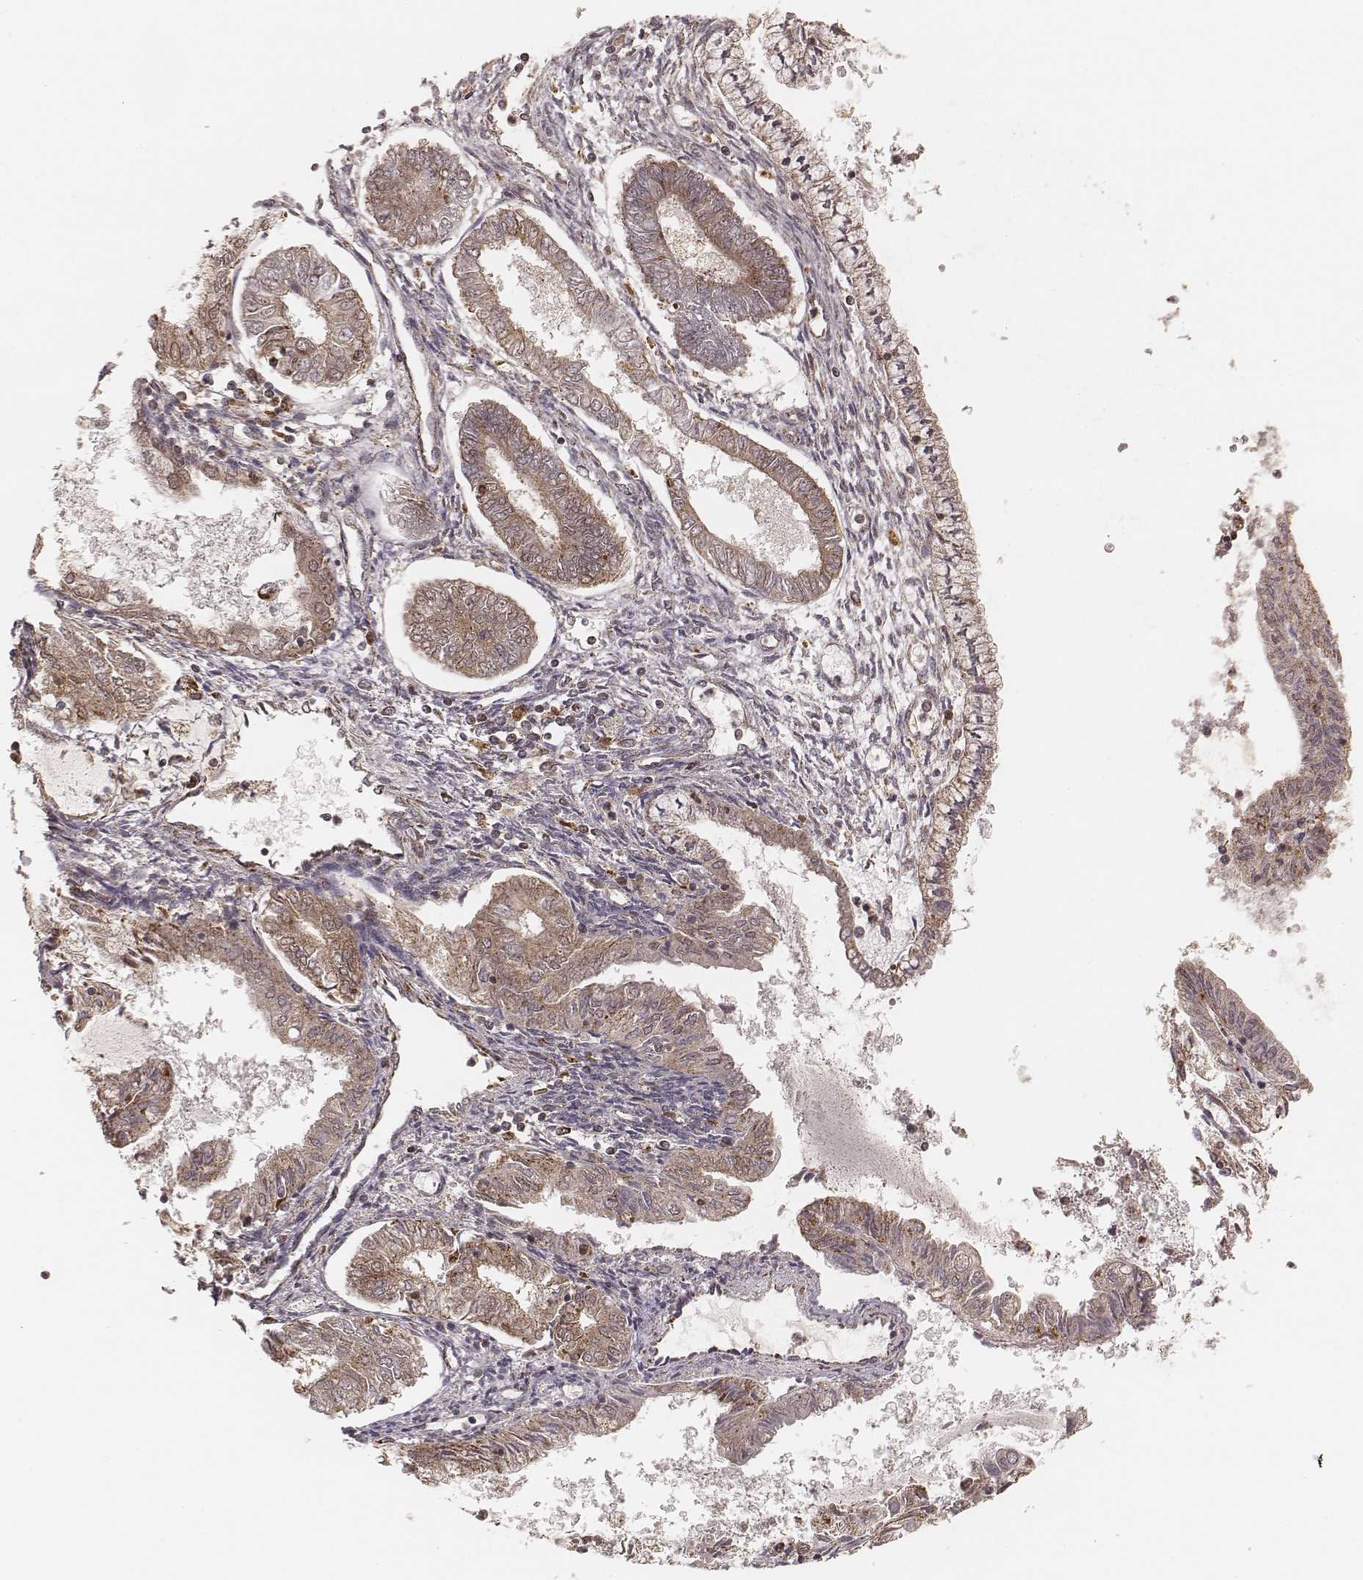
{"staining": {"intensity": "moderate", "quantity": ">75%", "location": "cytoplasmic/membranous"}, "tissue": "endometrial cancer", "cell_type": "Tumor cells", "image_type": "cancer", "snomed": [{"axis": "morphology", "description": "Adenocarcinoma, NOS"}, {"axis": "topography", "description": "Endometrium"}], "caption": "Protein staining shows moderate cytoplasmic/membranous staining in approximately >75% of tumor cells in endometrial adenocarcinoma.", "gene": "CS", "patient": {"sex": "female", "age": 68}}